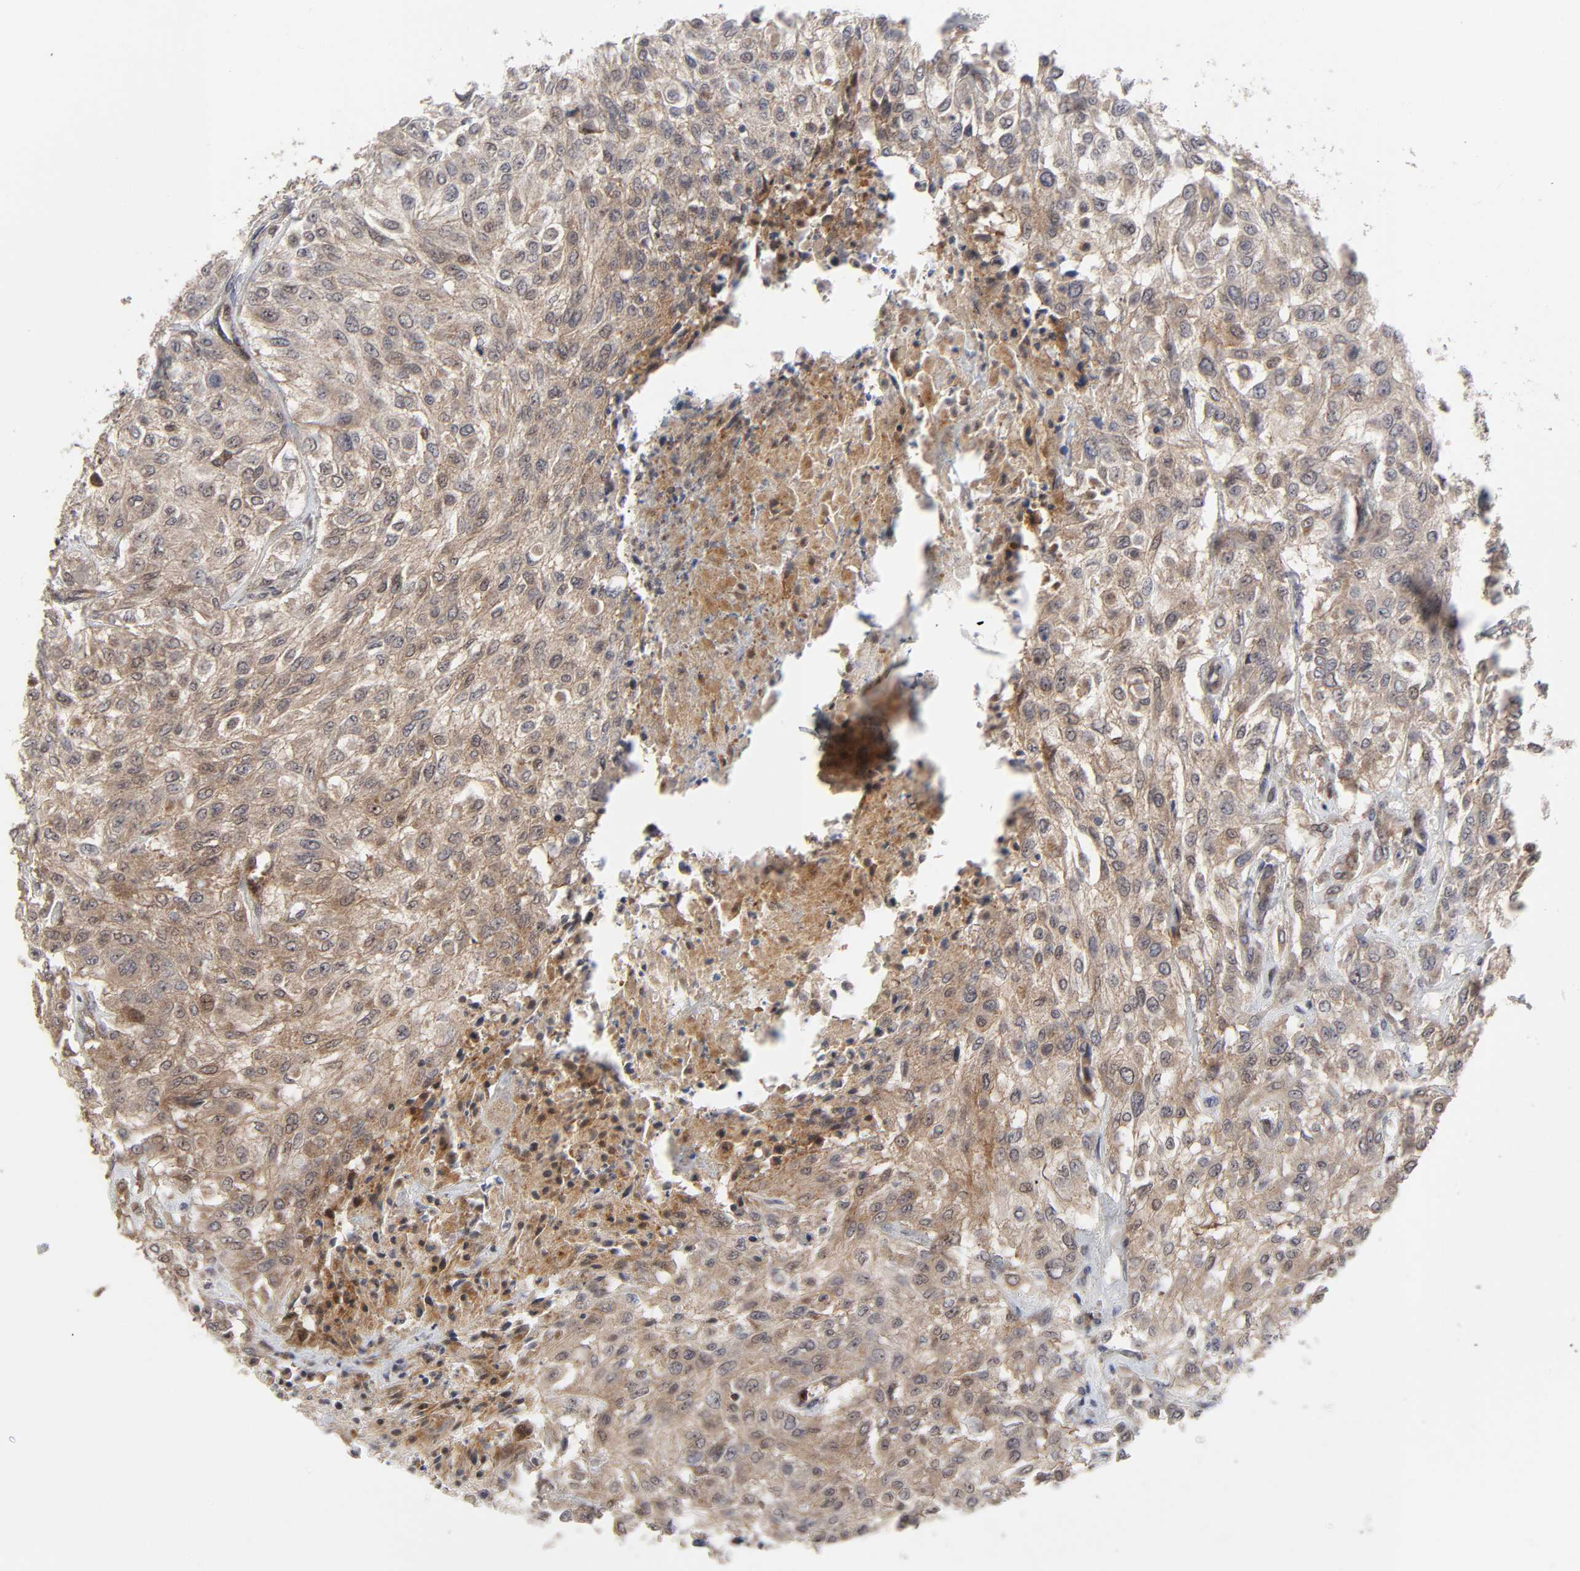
{"staining": {"intensity": "weak", "quantity": ">75%", "location": "cytoplasmic/membranous,nuclear"}, "tissue": "urothelial cancer", "cell_type": "Tumor cells", "image_type": "cancer", "snomed": [{"axis": "morphology", "description": "Urothelial carcinoma, High grade"}, {"axis": "topography", "description": "Urinary bladder"}], "caption": "This photomicrograph displays IHC staining of human high-grade urothelial carcinoma, with low weak cytoplasmic/membranous and nuclear positivity in approximately >75% of tumor cells.", "gene": "CASP9", "patient": {"sex": "male", "age": 57}}